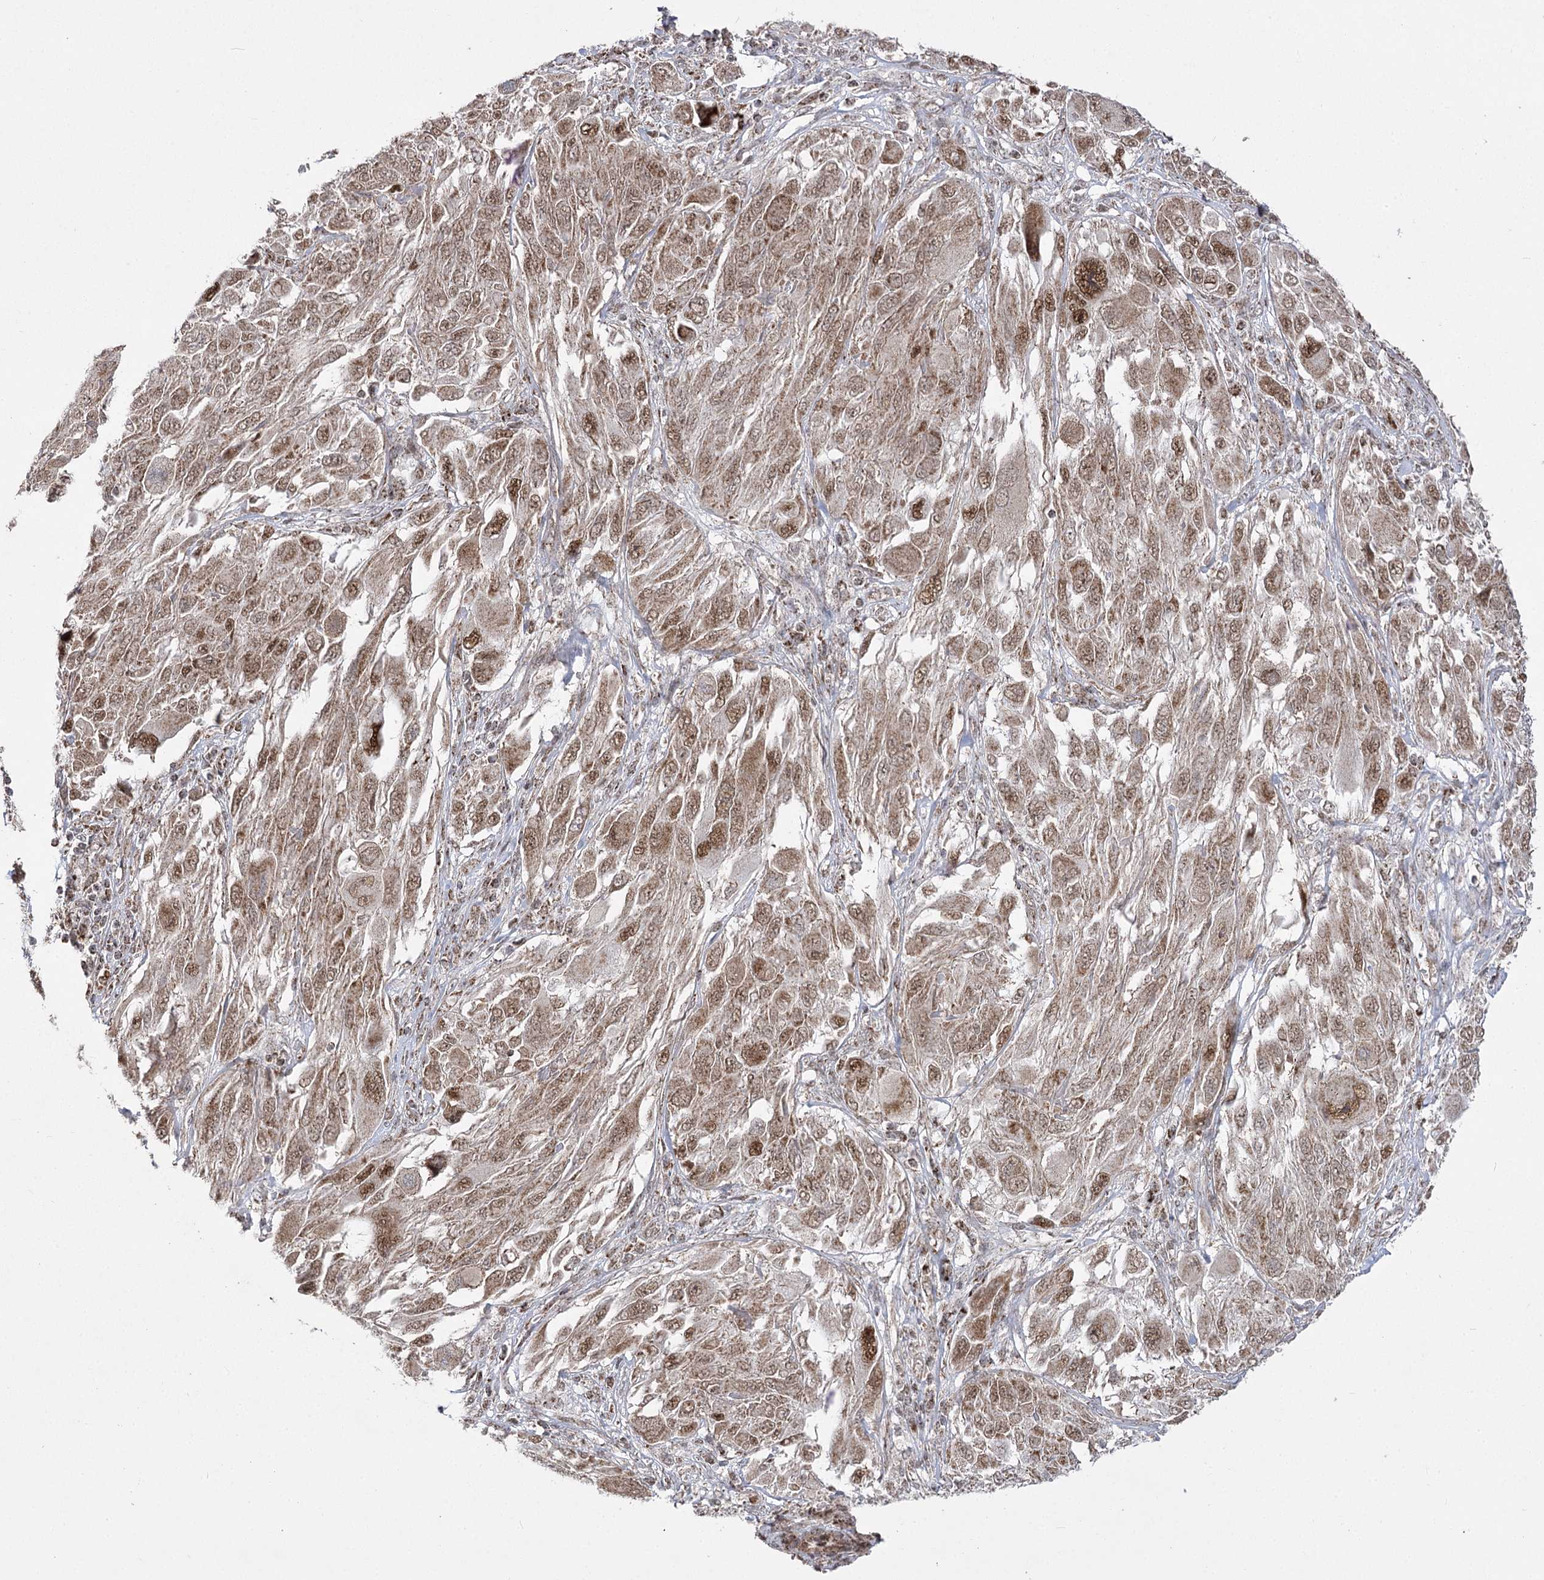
{"staining": {"intensity": "moderate", "quantity": ">75%", "location": "cytoplasmic/membranous,nuclear"}, "tissue": "melanoma", "cell_type": "Tumor cells", "image_type": "cancer", "snomed": [{"axis": "morphology", "description": "Malignant melanoma, NOS"}, {"axis": "topography", "description": "Skin"}], "caption": "Moderate cytoplasmic/membranous and nuclear expression for a protein is present in about >75% of tumor cells of malignant melanoma using immunohistochemistry (IHC).", "gene": "SLC4A1AP", "patient": {"sex": "female", "age": 91}}